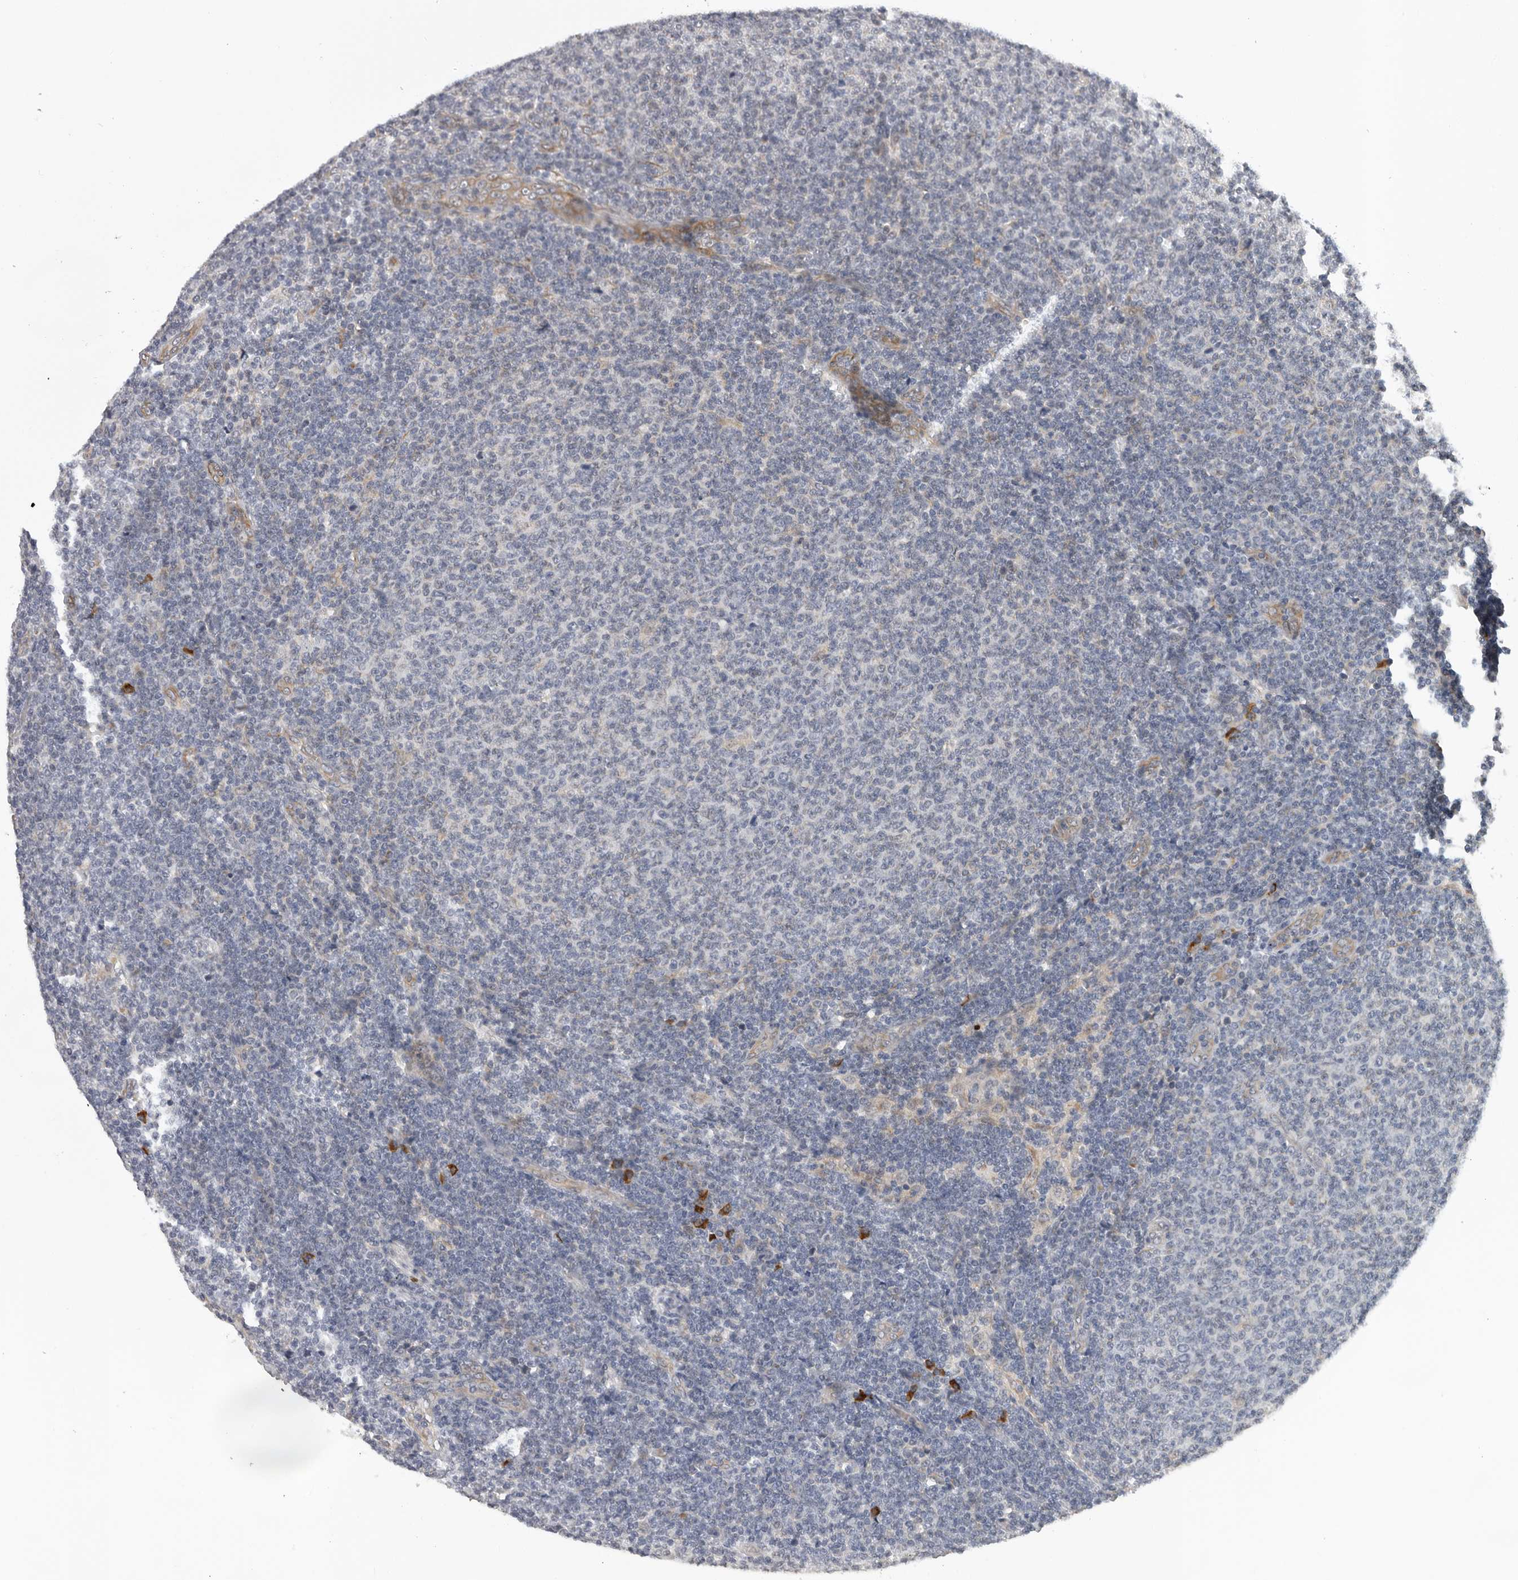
{"staining": {"intensity": "negative", "quantity": "none", "location": "none"}, "tissue": "lymphoma", "cell_type": "Tumor cells", "image_type": "cancer", "snomed": [{"axis": "morphology", "description": "Malignant lymphoma, non-Hodgkin's type, Low grade"}, {"axis": "topography", "description": "Lymph node"}], "caption": "High power microscopy photomicrograph of an immunohistochemistry image of lymphoma, revealing no significant expression in tumor cells. (Brightfield microscopy of DAB IHC at high magnification).", "gene": "RNF157", "patient": {"sex": "male", "age": 66}}